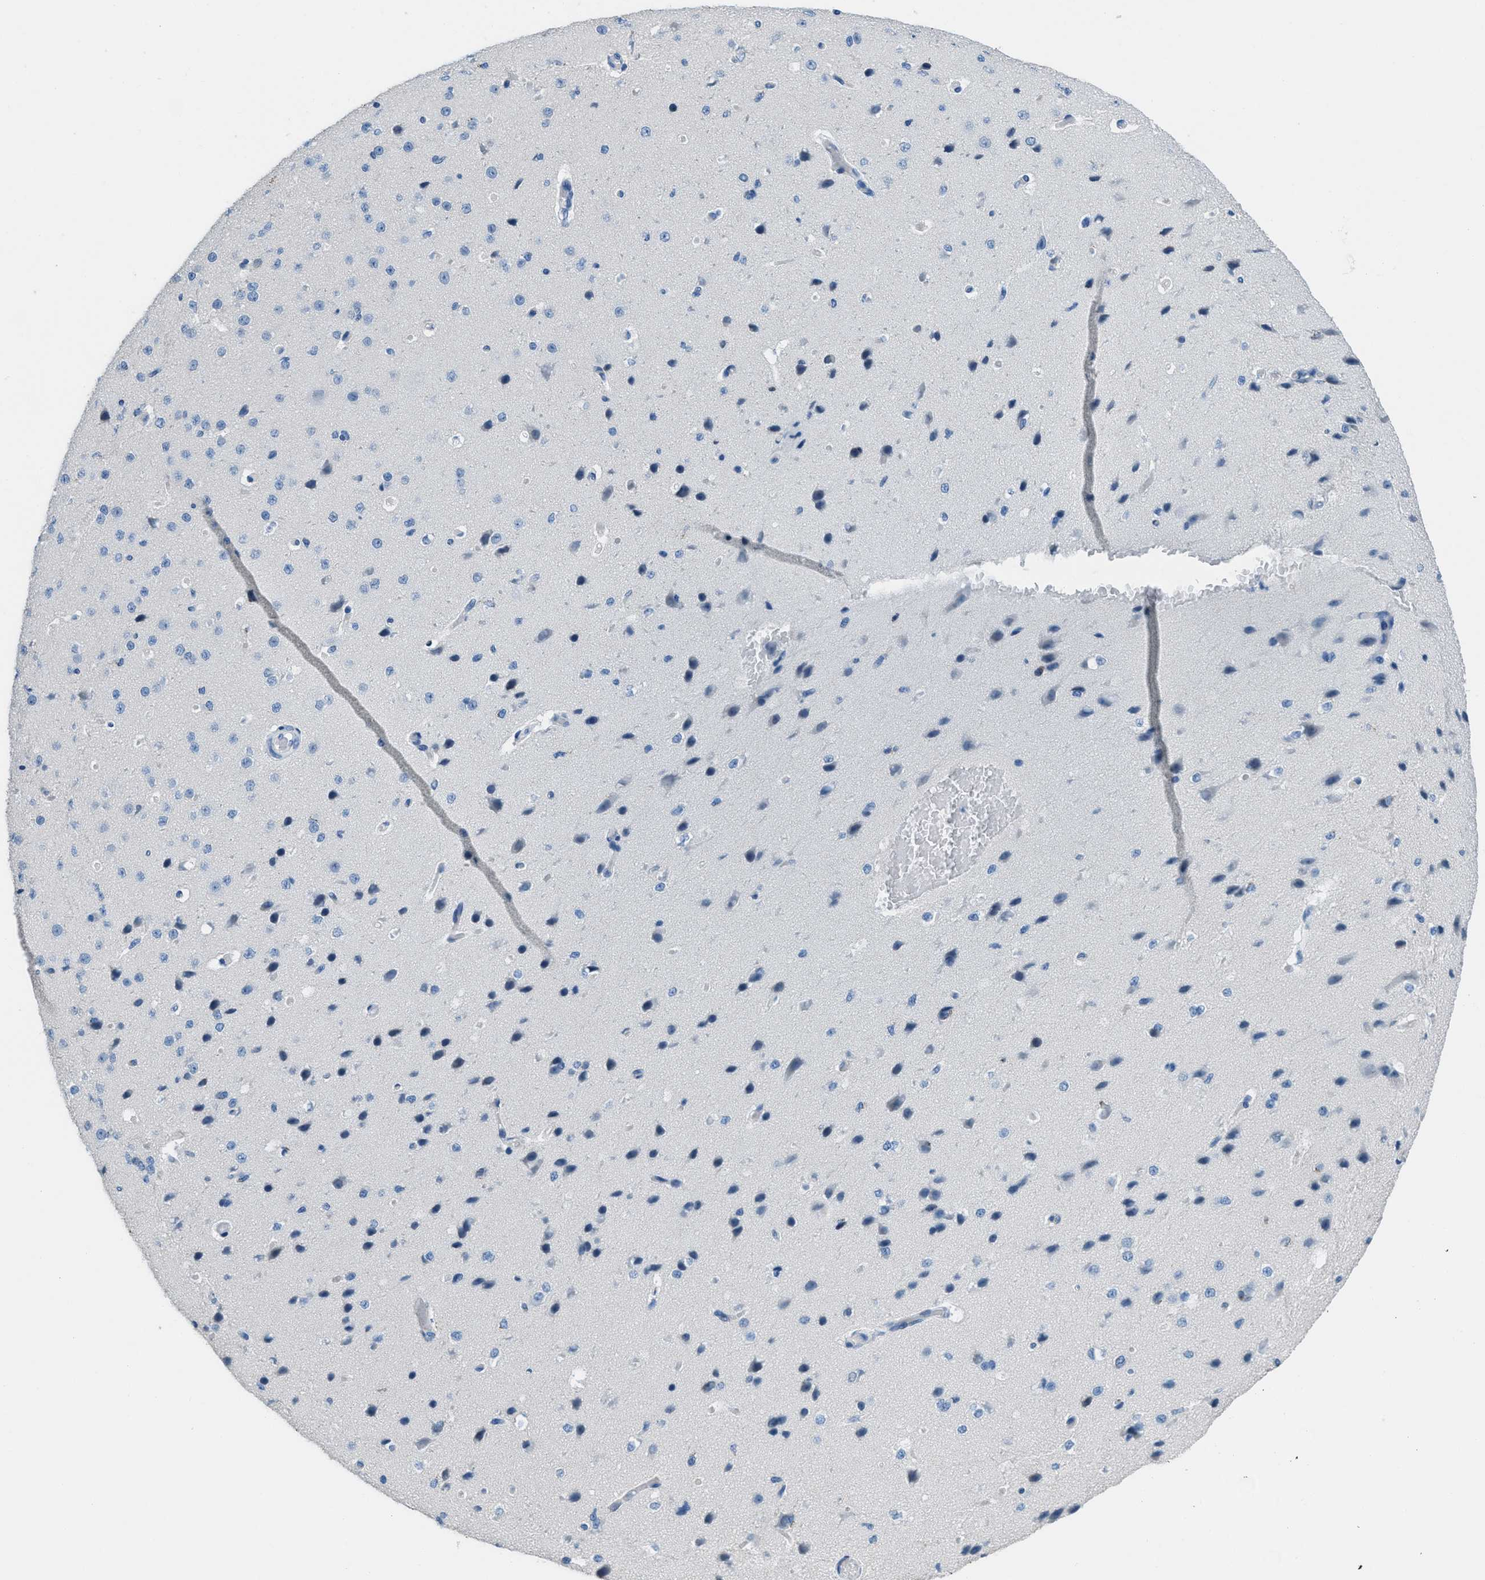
{"staining": {"intensity": "negative", "quantity": "none", "location": "none"}, "tissue": "cerebral cortex", "cell_type": "Endothelial cells", "image_type": "normal", "snomed": [{"axis": "morphology", "description": "Normal tissue, NOS"}, {"axis": "morphology", "description": "Developmental malformation"}, {"axis": "topography", "description": "Cerebral cortex"}], "caption": "Protein analysis of normal cerebral cortex displays no significant positivity in endothelial cells. (Brightfield microscopy of DAB (3,3'-diaminobenzidine) immunohistochemistry (IHC) at high magnification).", "gene": "MGARP", "patient": {"sex": "female", "age": 30}}